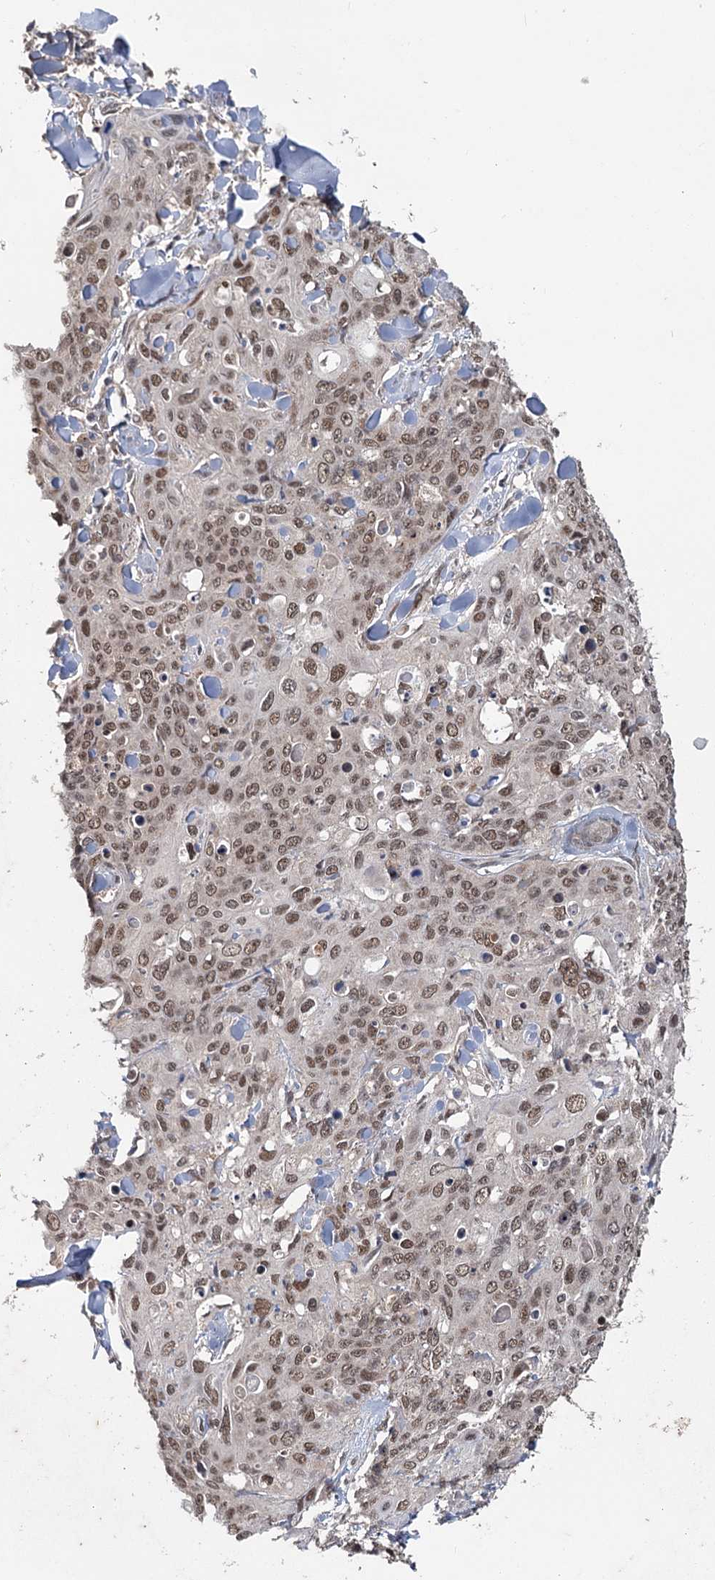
{"staining": {"intensity": "moderate", "quantity": ">75%", "location": "nuclear"}, "tissue": "skin cancer", "cell_type": "Tumor cells", "image_type": "cancer", "snomed": [{"axis": "morphology", "description": "Squamous cell carcinoma, NOS"}, {"axis": "topography", "description": "Skin"}, {"axis": "topography", "description": "Vulva"}], "caption": "The photomicrograph shows immunohistochemical staining of skin cancer. There is moderate nuclear positivity is seen in approximately >75% of tumor cells. The staining was performed using DAB to visualize the protein expression in brown, while the nuclei were stained in blue with hematoxylin (Magnification: 20x).", "gene": "MYG1", "patient": {"sex": "female", "age": 85}}